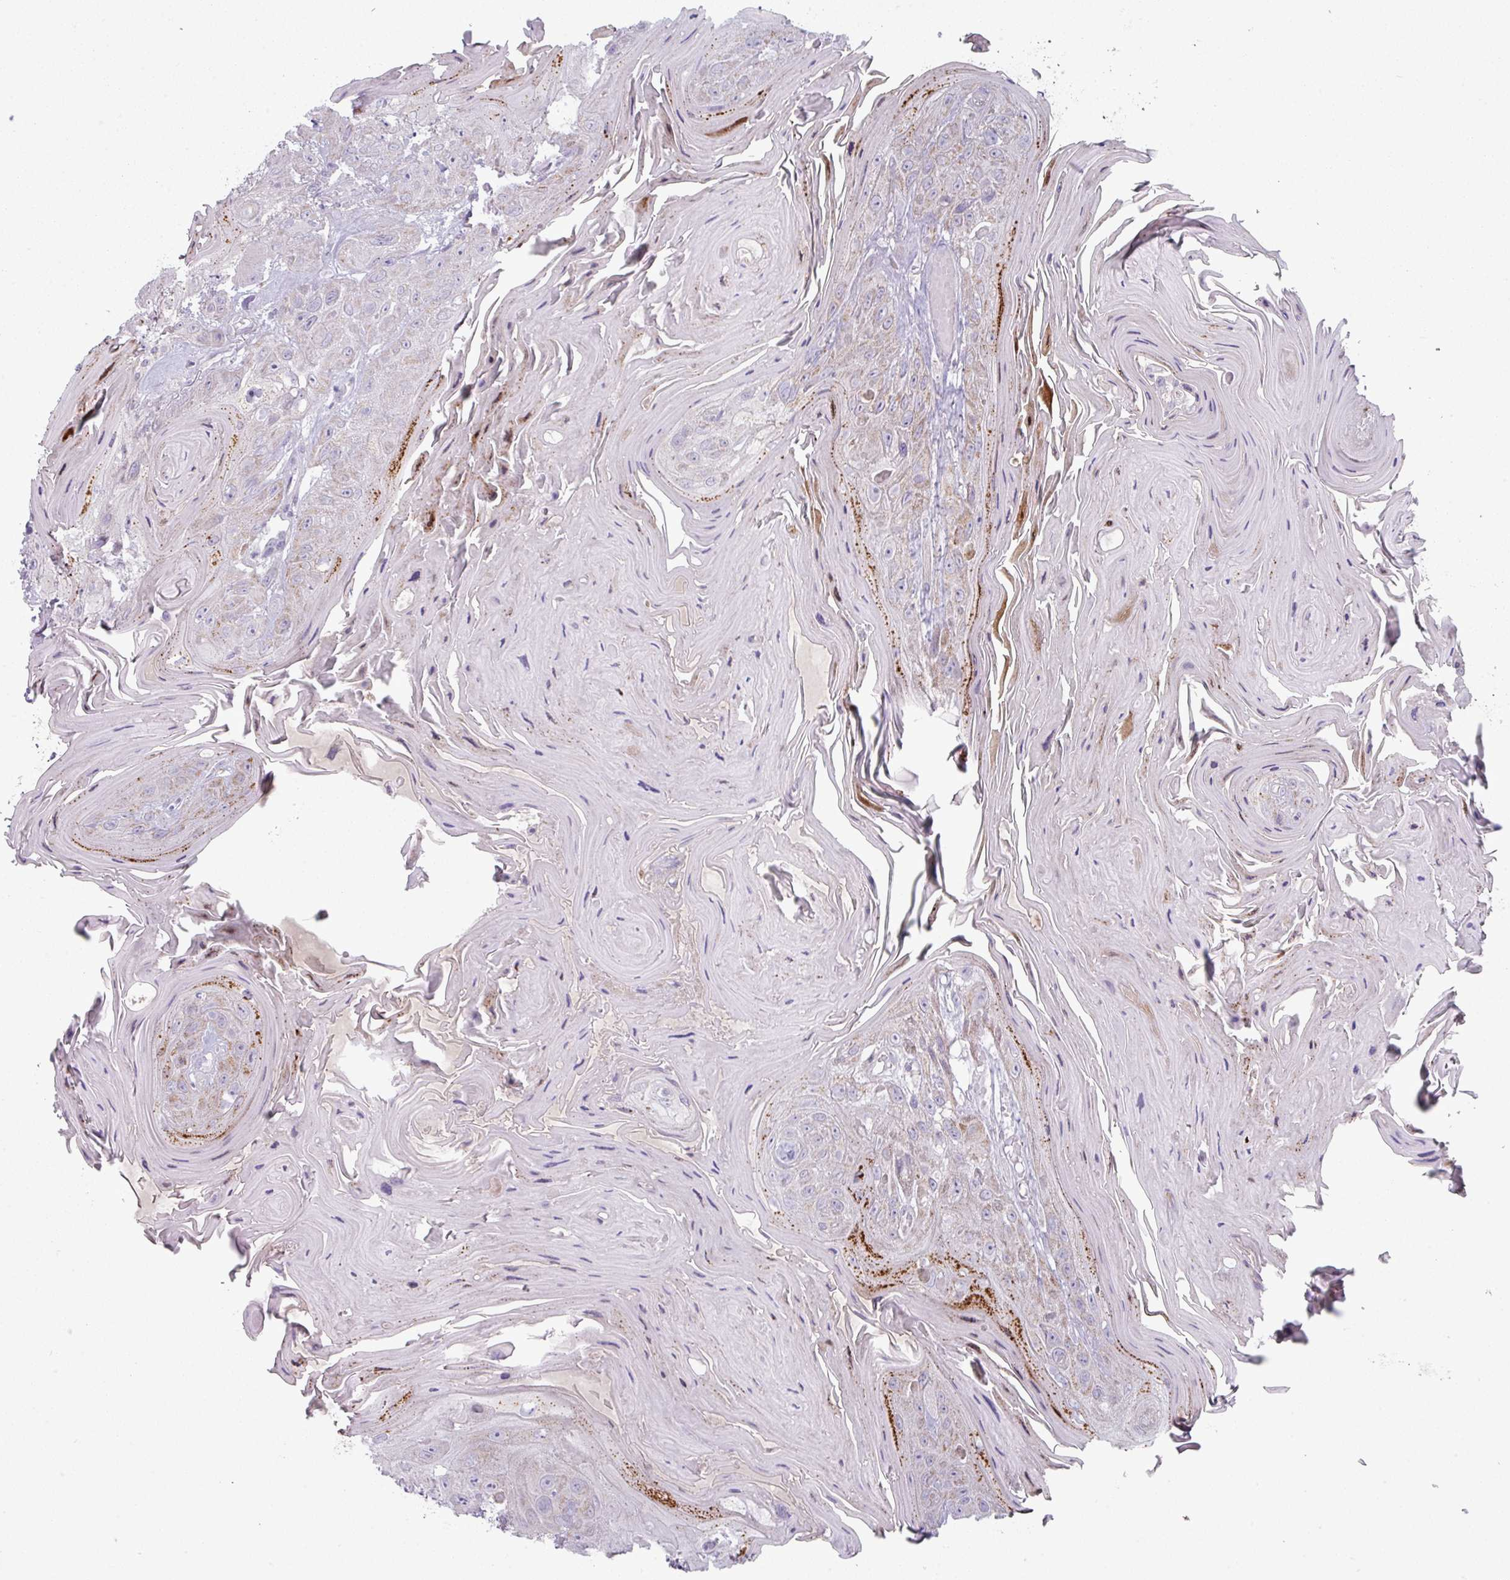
{"staining": {"intensity": "moderate", "quantity": "25%-75%", "location": "cytoplasmic/membranous"}, "tissue": "head and neck cancer", "cell_type": "Tumor cells", "image_type": "cancer", "snomed": [{"axis": "morphology", "description": "Squamous cell carcinoma, NOS"}, {"axis": "topography", "description": "Head-Neck"}], "caption": "Approximately 25%-75% of tumor cells in squamous cell carcinoma (head and neck) display moderate cytoplasmic/membranous protein positivity as visualized by brown immunohistochemical staining.", "gene": "ZNF615", "patient": {"sex": "female", "age": 59}}